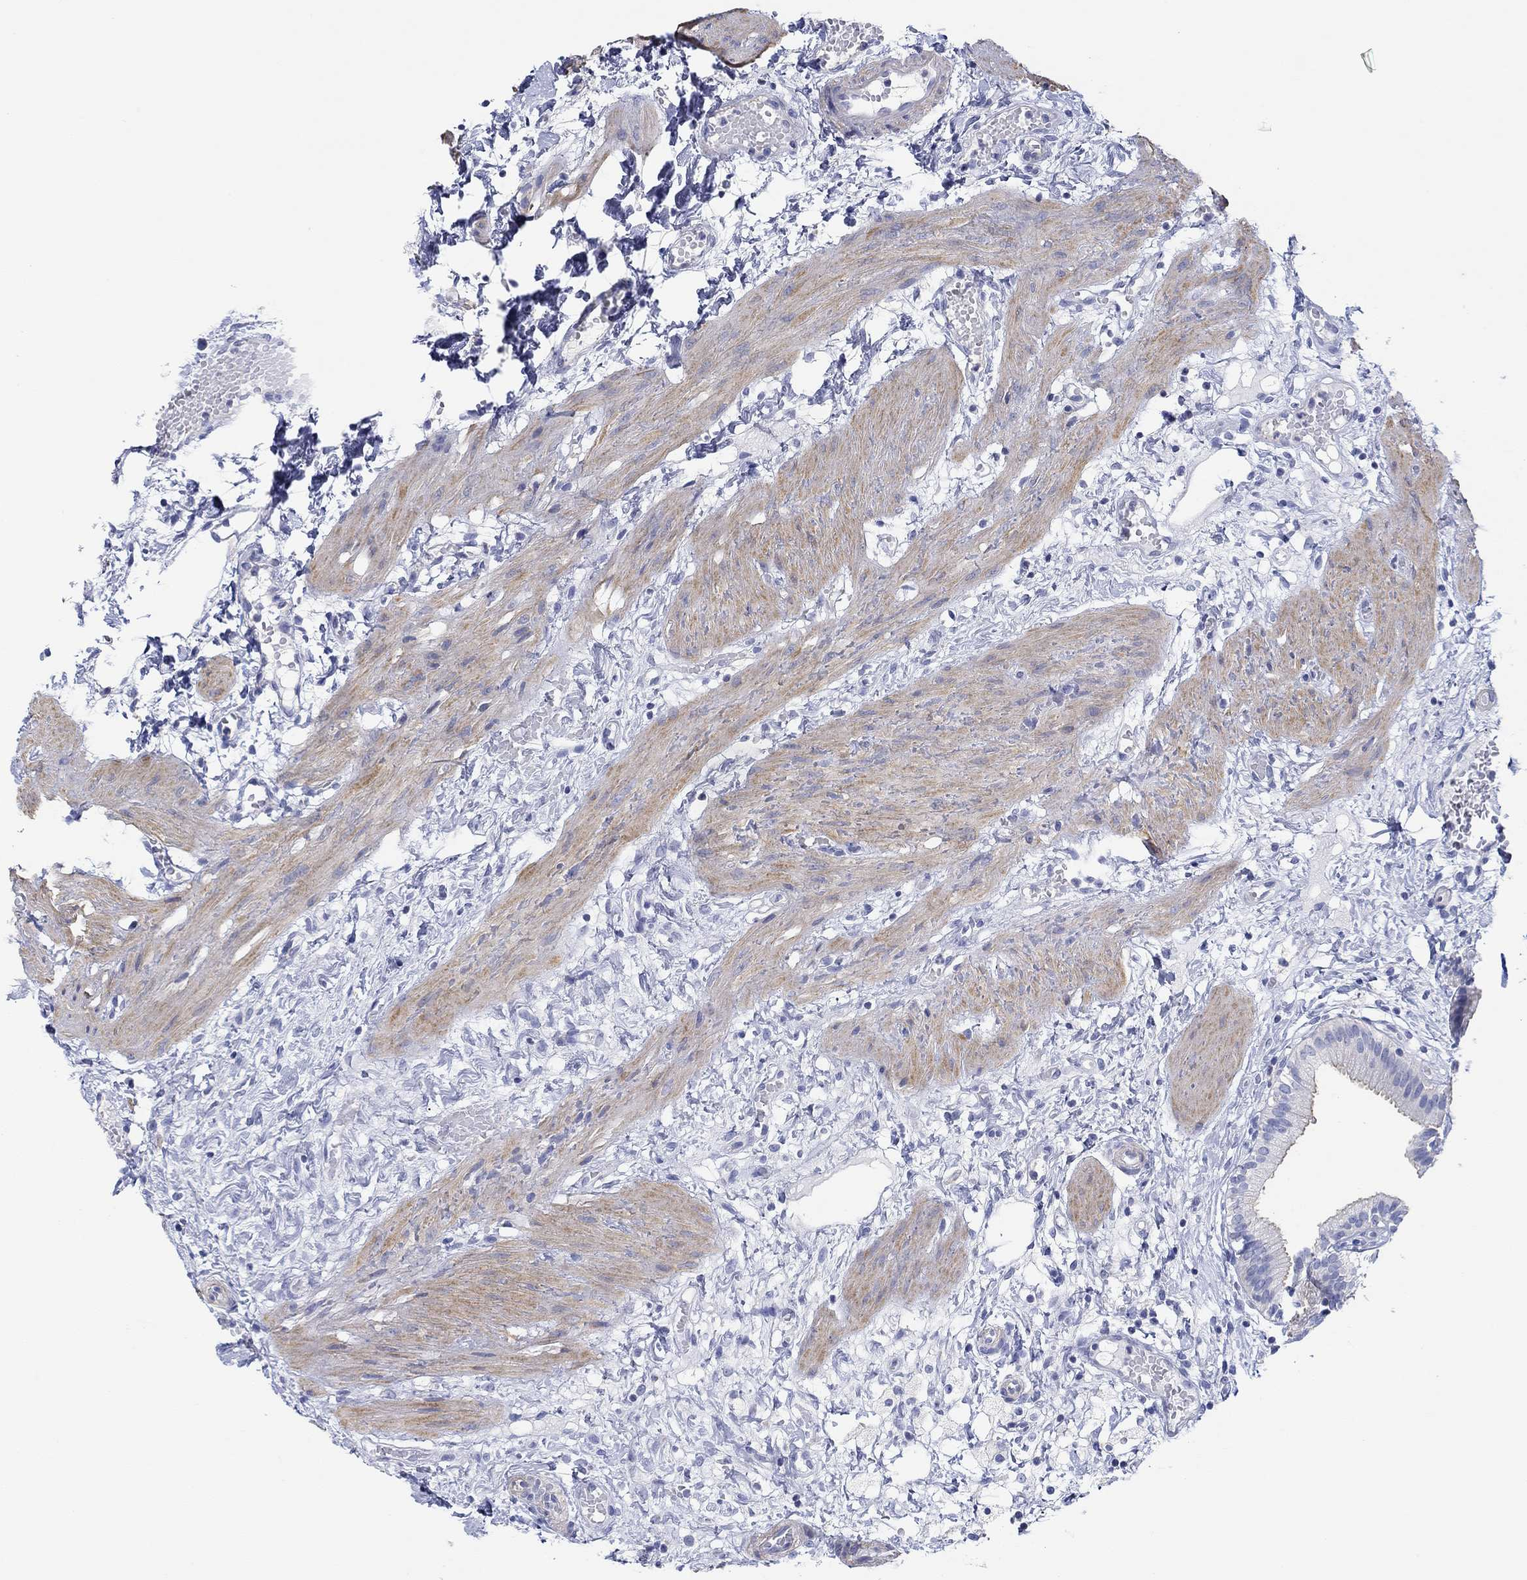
{"staining": {"intensity": "negative", "quantity": "none", "location": "none"}, "tissue": "gallbladder", "cell_type": "Glandular cells", "image_type": "normal", "snomed": [{"axis": "morphology", "description": "Normal tissue, NOS"}, {"axis": "topography", "description": "Gallbladder"}], "caption": "The photomicrograph demonstrates no staining of glandular cells in normal gallbladder.", "gene": "PPIL6", "patient": {"sex": "female", "age": 24}}